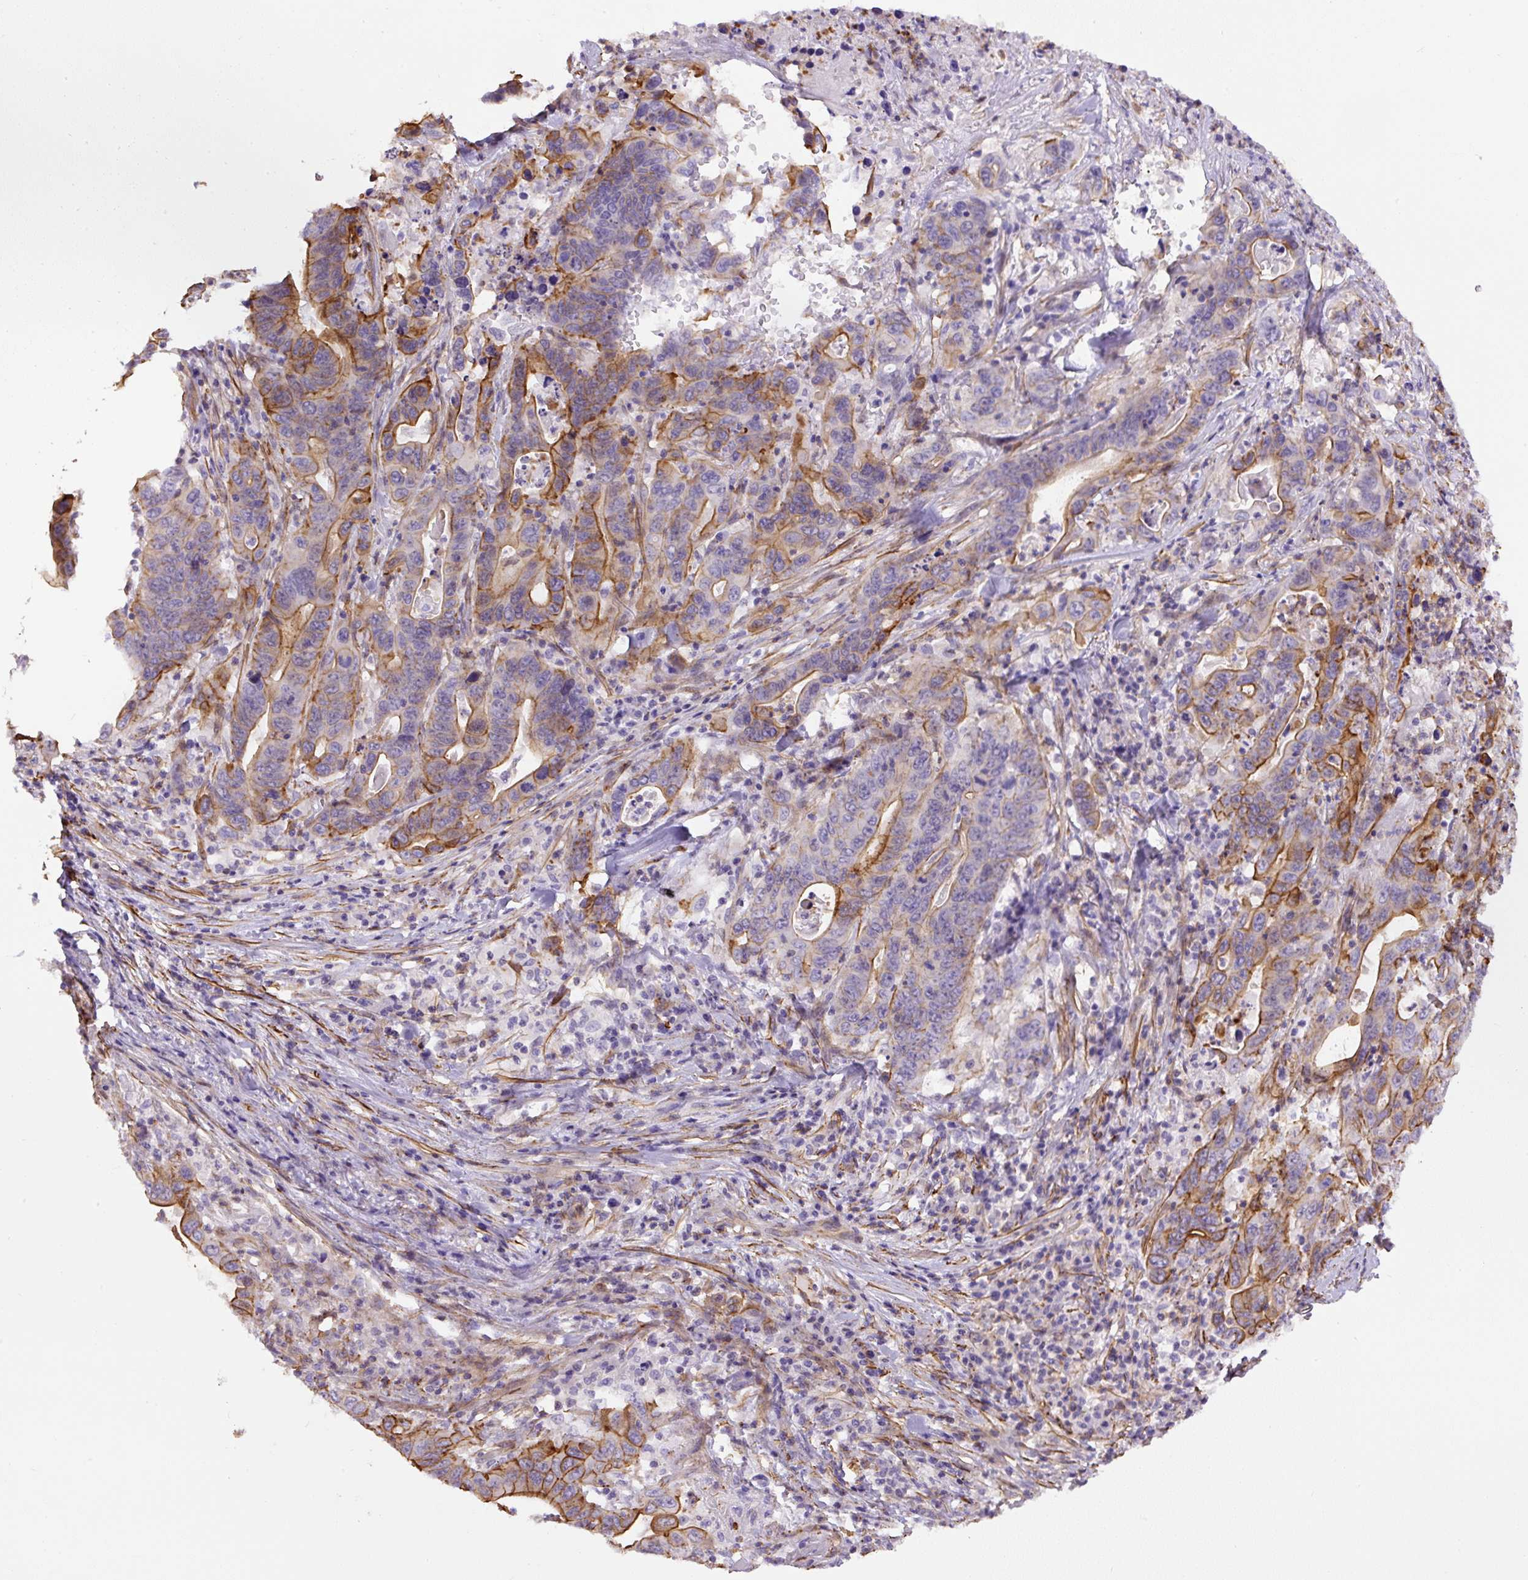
{"staining": {"intensity": "moderate", "quantity": "25%-75%", "location": "cytoplasmic/membranous"}, "tissue": "lung cancer", "cell_type": "Tumor cells", "image_type": "cancer", "snomed": [{"axis": "morphology", "description": "Adenocarcinoma, NOS"}, {"axis": "topography", "description": "Lung"}], "caption": "Approximately 25%-75% of tumor cells in lung adenocarcinoma reveal moderate cytoplasmic/membranous protein staining as visualized by brown immunohistochemical staining.", "gene": "B3GALT5", "patient": {"sex": "female", "age": 60}}